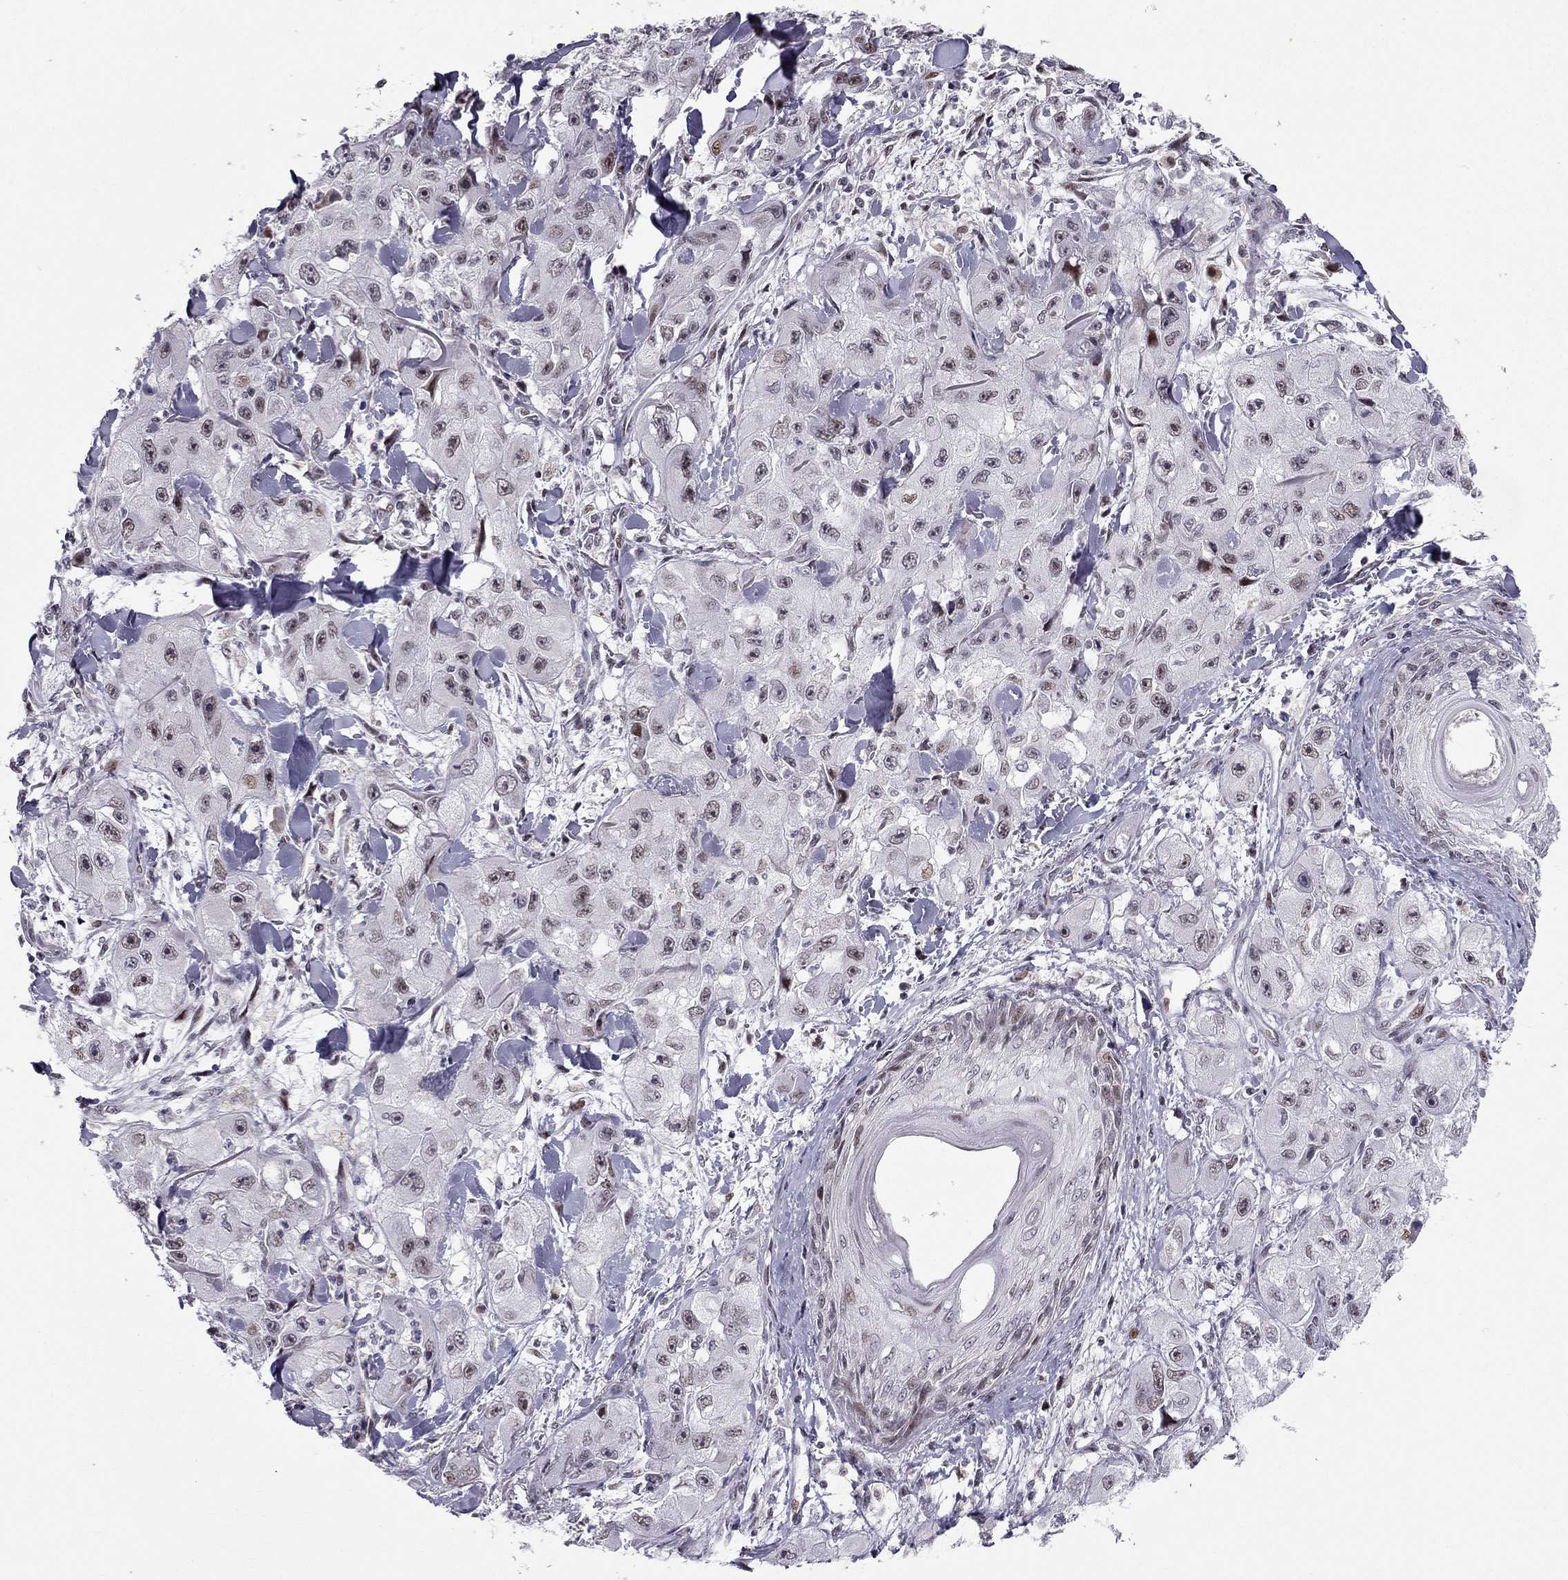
{"staining": {"intensity": "weak", "quantity": "<25%", "location": "nuclear"}, "tissue": "skin cancer", "cell_type": "Tumor cells", "image_type": "cancer", "snomed": [{"axis": "morphology", "description": "Squamous cell carcinoma, NOS"}, {"axis": "topography", "description": "Skin"}, {"axis": "topography", "description": "Subcutis"}], "caption": "Immunohistochemistry photomicrograph of human skin cancer stained for a protein (brown), which displays no expression in tumor cells.", "gene": "RPRD2", "patient": {"sex": "male", "age": 73}}